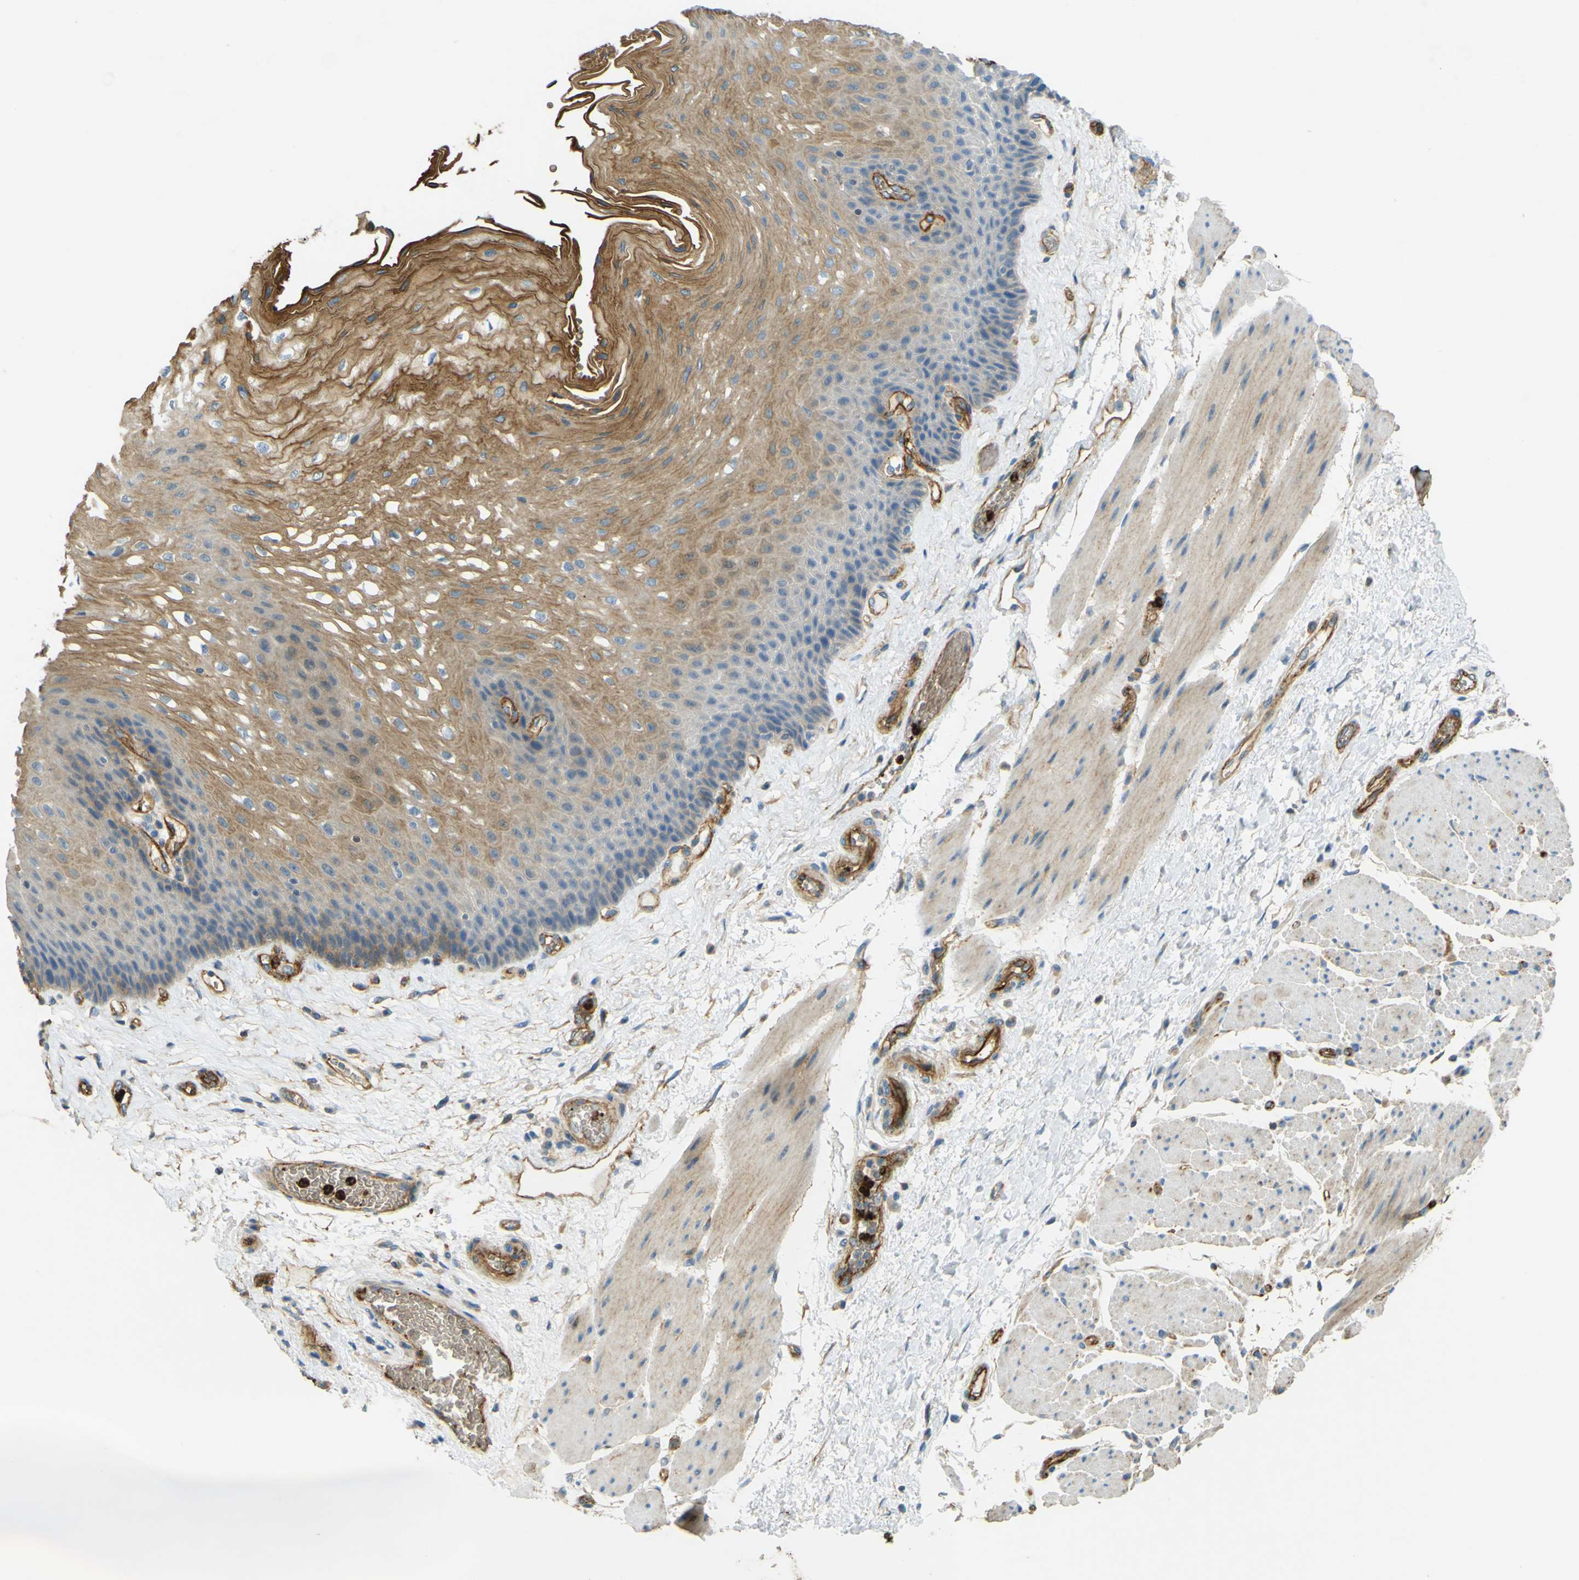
{"staining": {"intensity": "moderate", "quantity": ">75%", "location": "cytoplasmic/membranous"}, "tissue": "esophagus", "cell_type": "Squamous epithelial cells", "image_type": "normal", "snomed": [{"axis": "morphology", "description": "Normal tissue, NOS"}, {"axis": "topography", "description": "Esophagus"}], "caption": "Protein staining of benign esophagus demonstrates moderate cytoplasmic/membranous staining in about >75% of squamous epithelial cells.", "gene": "PLXDC1", "patient": {"sex": "female", "age": 72}}